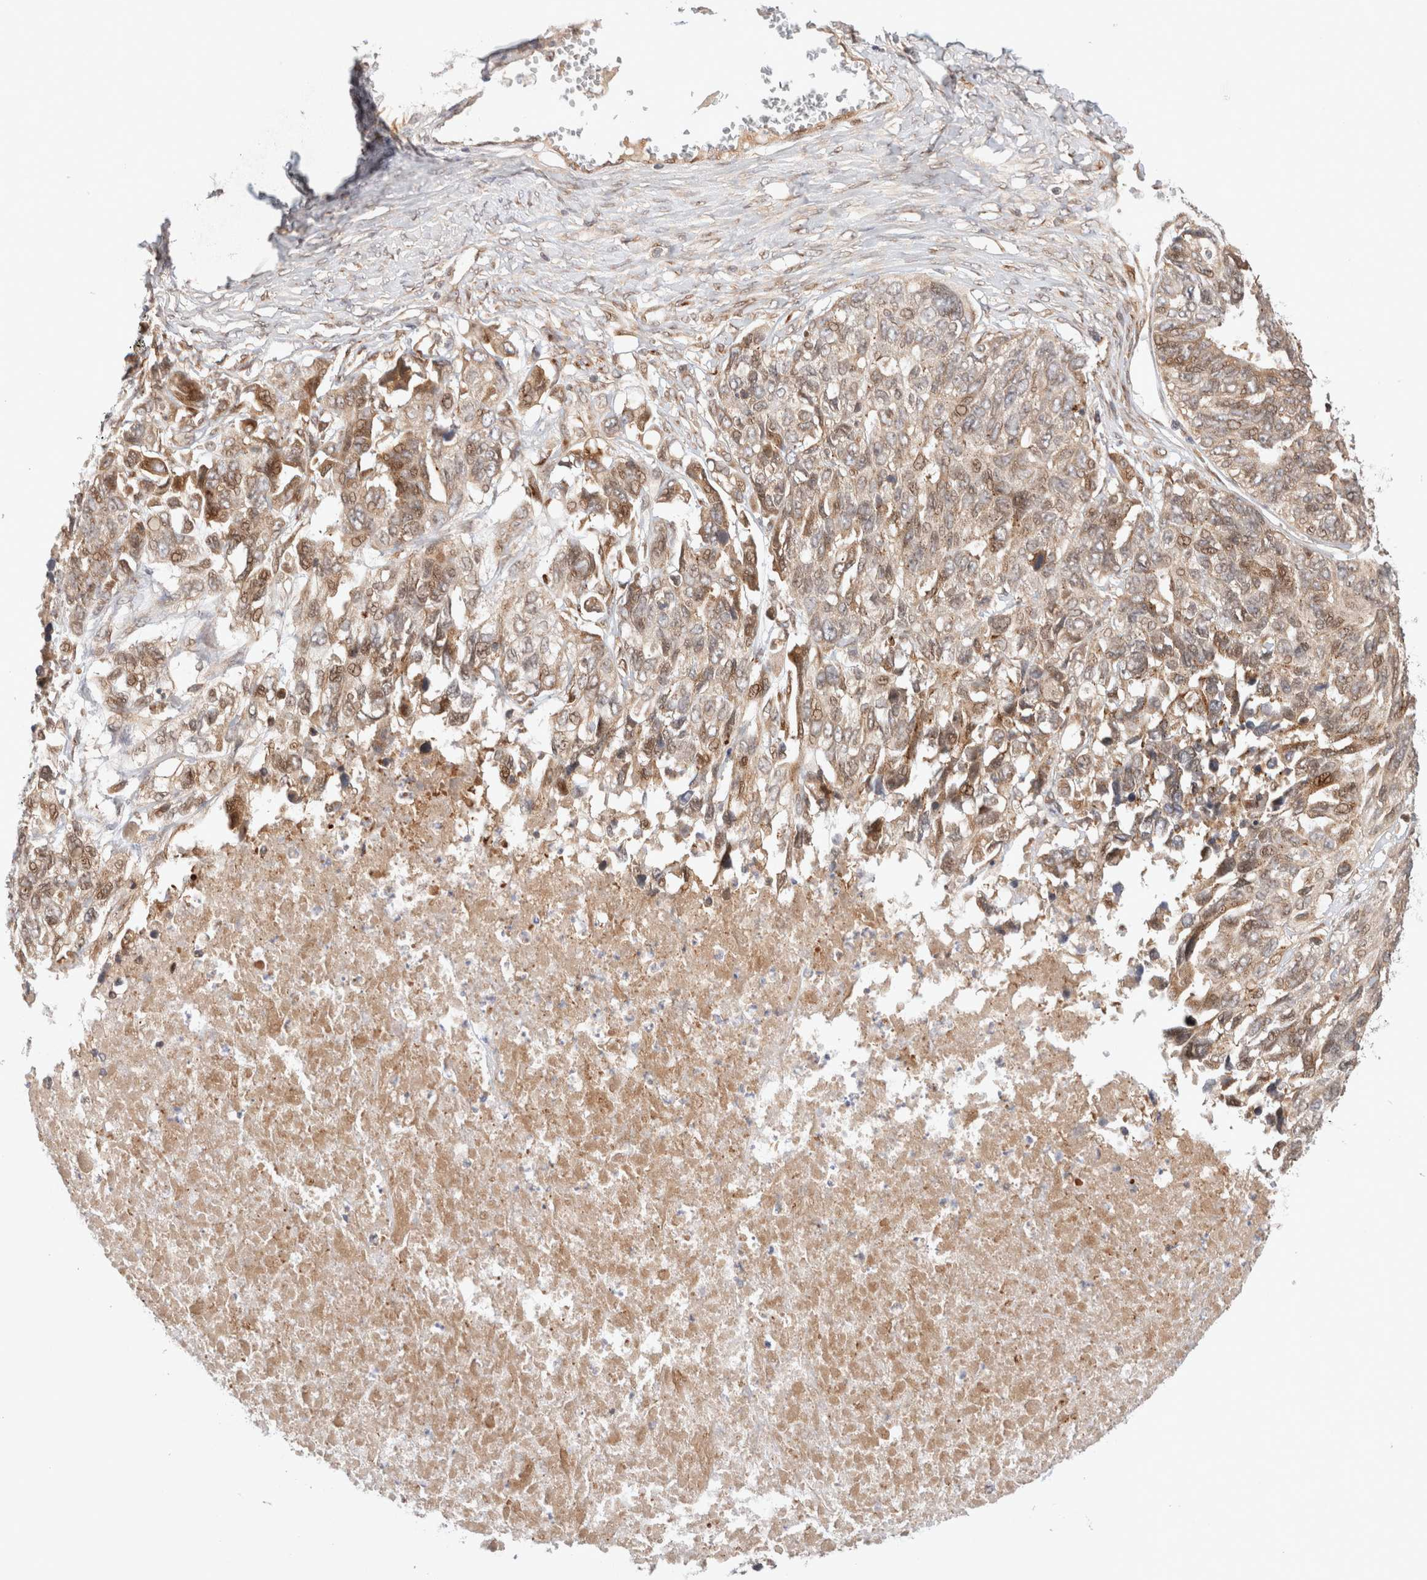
{"staining": {"intensity": "weak", "quantity": ">75%", "location": "cytoplasmic/membranous"}, "tissue": "ovarian cancer", "cell_type": "Tumor cells", "image_type": "cancer", "snomed": [{"axis": "morphology", "description": "Cystadenocarcinoma, serous, NOS"}, {"axis": "topography", "description": "Ovary"}], "caption": "Immunohistochemistry photomicrograph of human ovarian cancer stained for a protein (brown), which reveals low levels of weak cytoplasmic/membranous positivity in about >75% of tumor cells.", "gene": "GCN1", "patient": {"sex": "female", "age": 79}}